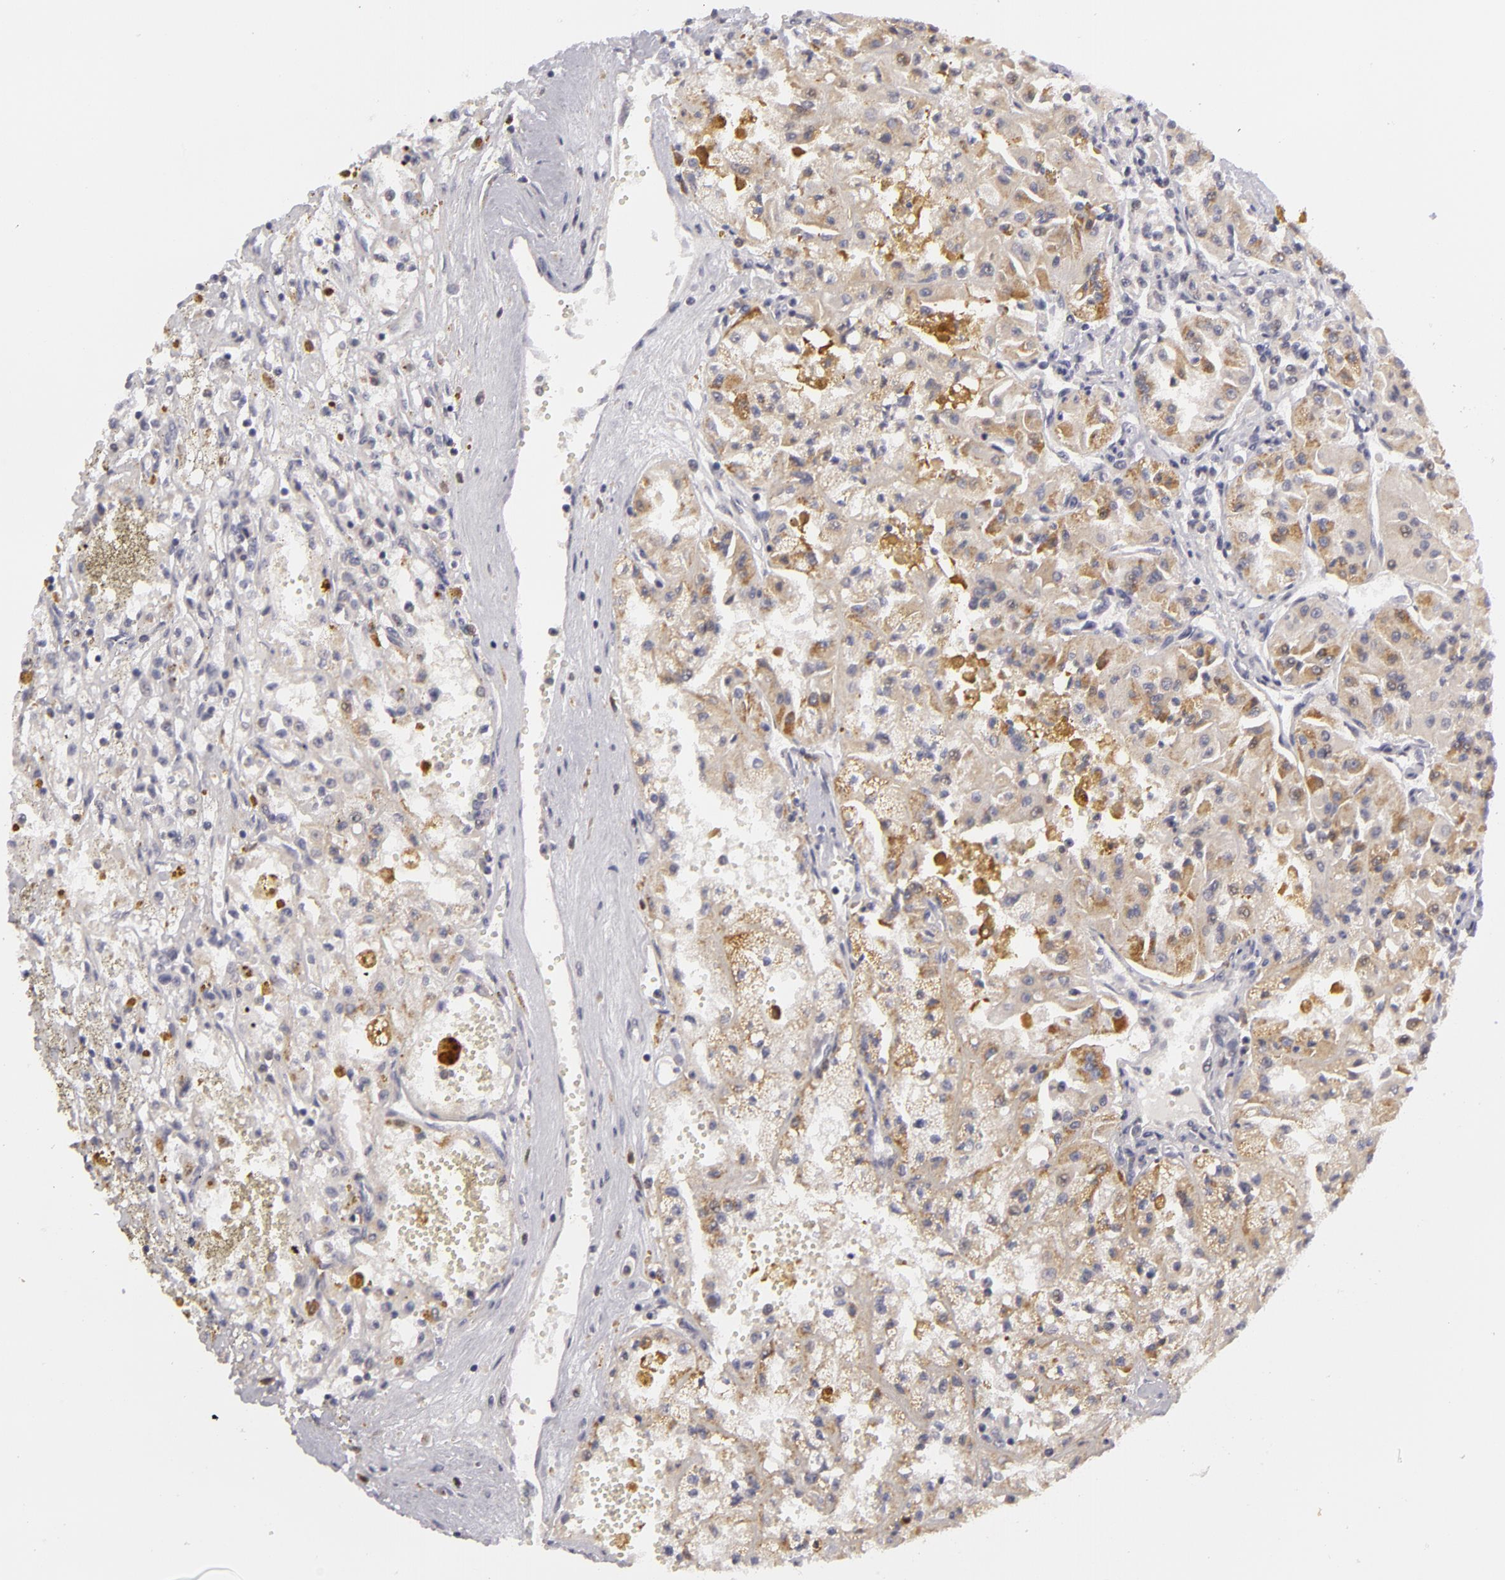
{"staining": {"intensity": "weak", "quantity": "25%-75%", "location": "cytoplasmic/membranous"}, "tissue": "renal cancer", "cell_type": "Tumor cells", "image_type": "cancer", "snomed": [{"axis": "morphology", "description": "Adenocarcinoma, NOS"}, {"axis": "topography", "description": "Kidney"}], "caption": "IHC (DAB) staining of renal adenocarcinoma exhibits weak cytoplasmic/membranous protein staining in approximately 25%-75% of tumor cells. The staining was performed using DAB, with brown indicating positive protein expression. Nuclei are stained blue with hematoxylin.", "gene": "ATP2B3", "patient": {"sex": "male", "age": 78}}